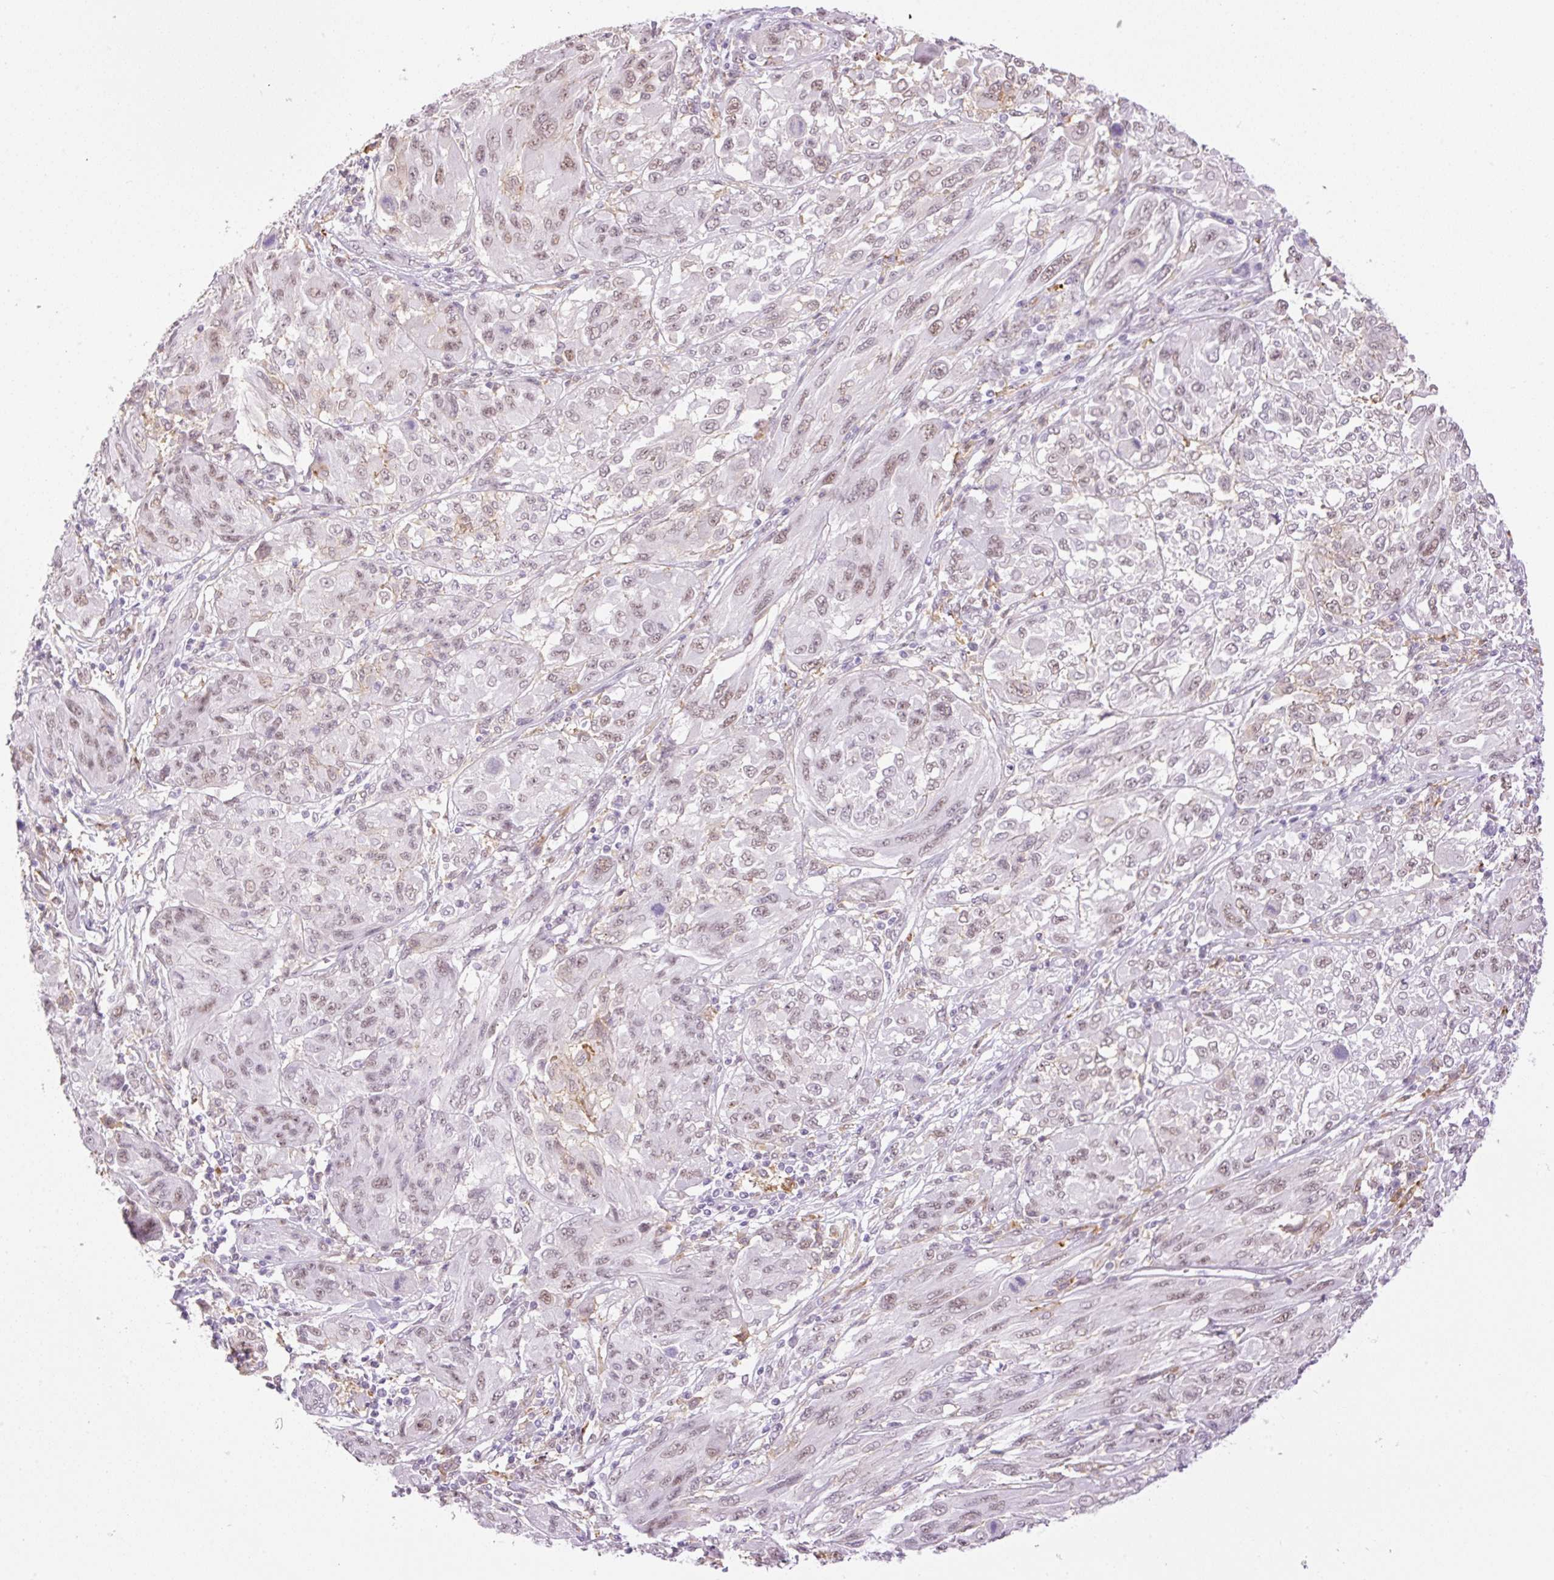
{"staining": {"intensity": "weak", "quantity": ">75%", "location": "nuclear"}, "tissue": "melanoma", "cell_type": "Tumor cells", "image_type": "cancer", "snomed": [{"axis": "morphology", "description": "Malignant melanoma, NOS"}, {"axis": "topography", "description": "Skin"}], "caption": "A photomicrograph of malignant melanoma stained for a protein demonstrates weak nuclear brown staining in tumor cells.", "gene": "PALM3", "patient": {"sex": "female", "age": 91}}